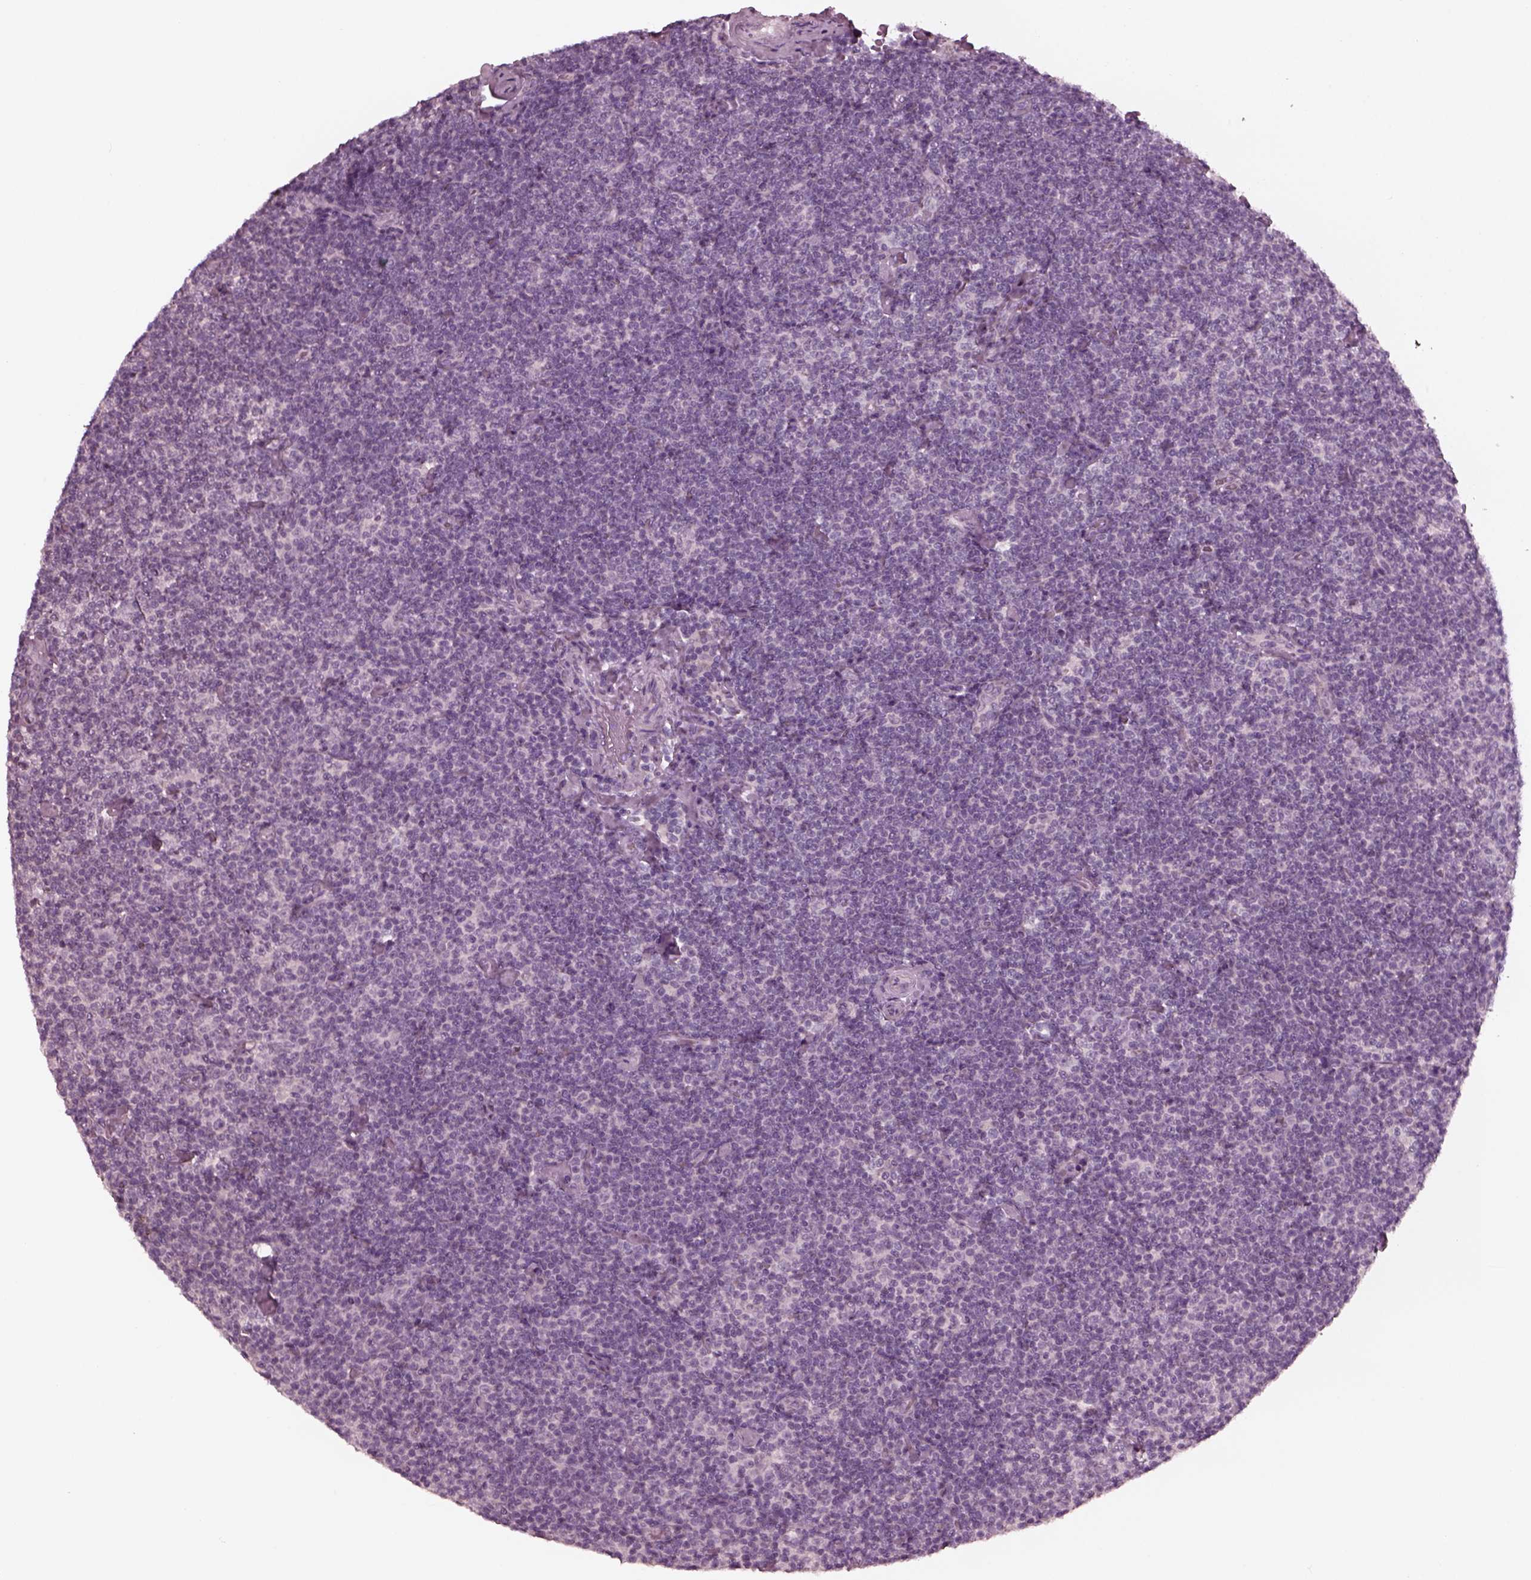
{"staining": {"intensity": "negative", "quantity": "none", "location": "none"}, "tissue": "lymphoma", "cell_type": "Tumor cells", "image_type": "cancer", "snomed": [{"axis": "morphology", "description": "Malignant lymphoma, non-Hodgkin's type, Low grade"}, {"axis": "topography", "description": "Lymph node"}], "caption": "Tumor cells are negative for brown protein staining in malignant lymphoma, non-Hodgkin's type (low-grade).", "gene": "YY2", "patient": {"sex": "male", "age": 81}}